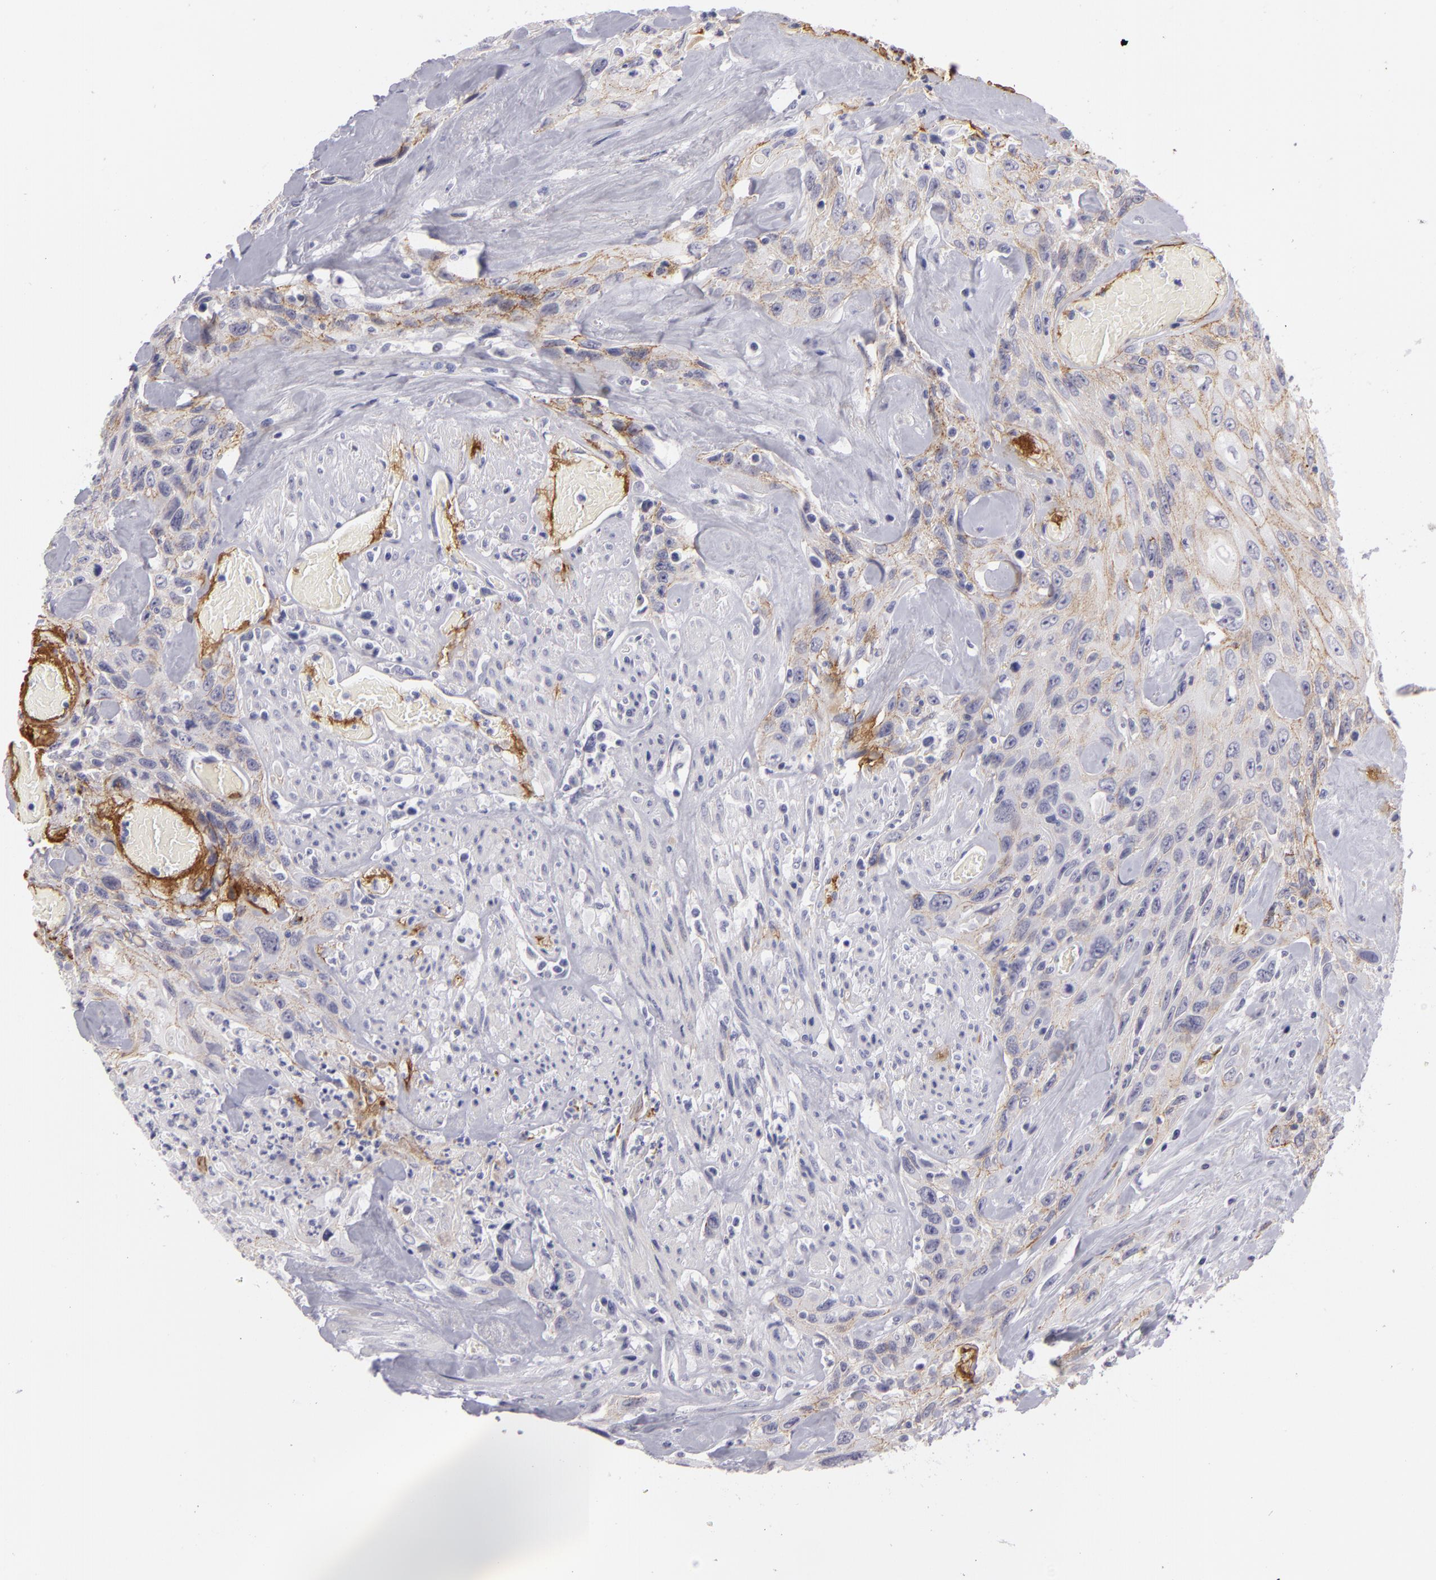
{"staining": {"intensity": "negative", "quantity": "none", "location": "none"}, "tissue": "urothelial cancer", "cell_type": "Tumor cells", "image_type": "cancer", "snomed": [{"axis": "morphology", "description": "Urothelial carcinoma, High grade"}, {"axis": "topography", "description": "Urinary bladder"}], "caption": "Tumor cells show no significant positivity in high-grade urothelial carcinoma.", "gene": "CTNNB1", "patient": {"sex": "female", "age": 84}}